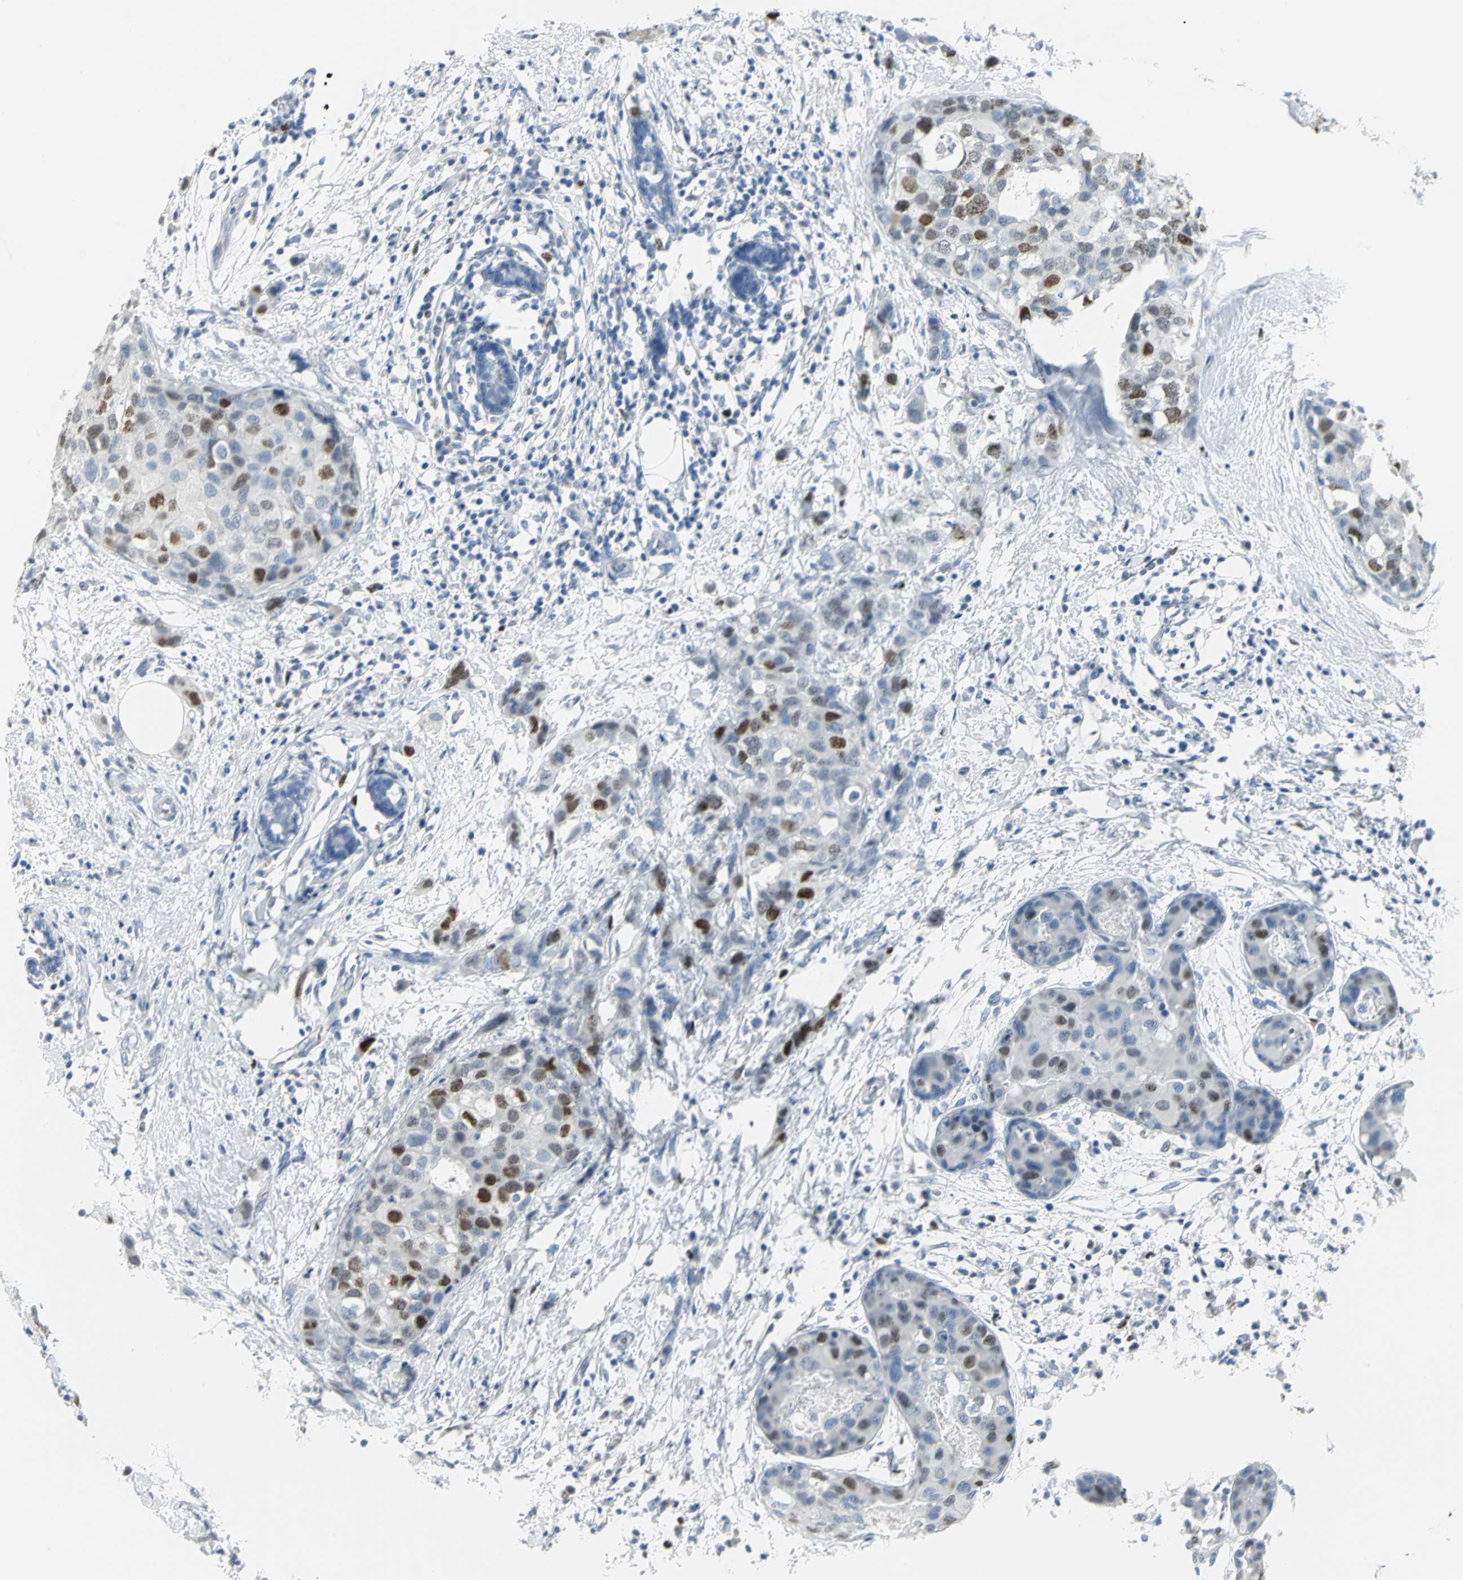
{"staining": {"intensity": "moderate", "quantity": "25%-75%", "location": "nuclear"}, "tissue": "breast cancer", "cell_type": "Tumor cells", "image_type": "cancer", "snomed": [{"axis": "morphology", "description": "Normal tissue, NOS"}, {"axis": "morphology", "description": "Duct carcinoma"}, {"axis": "topography", "description": "Breast"}], "caption": "Brown immunohistochemical staining in human breast cancer shows moderate nuclear staining in about 25%-75% of tumor cells.", "gene": "MCM3", "patient": {"sex": "female", "age": 50}}